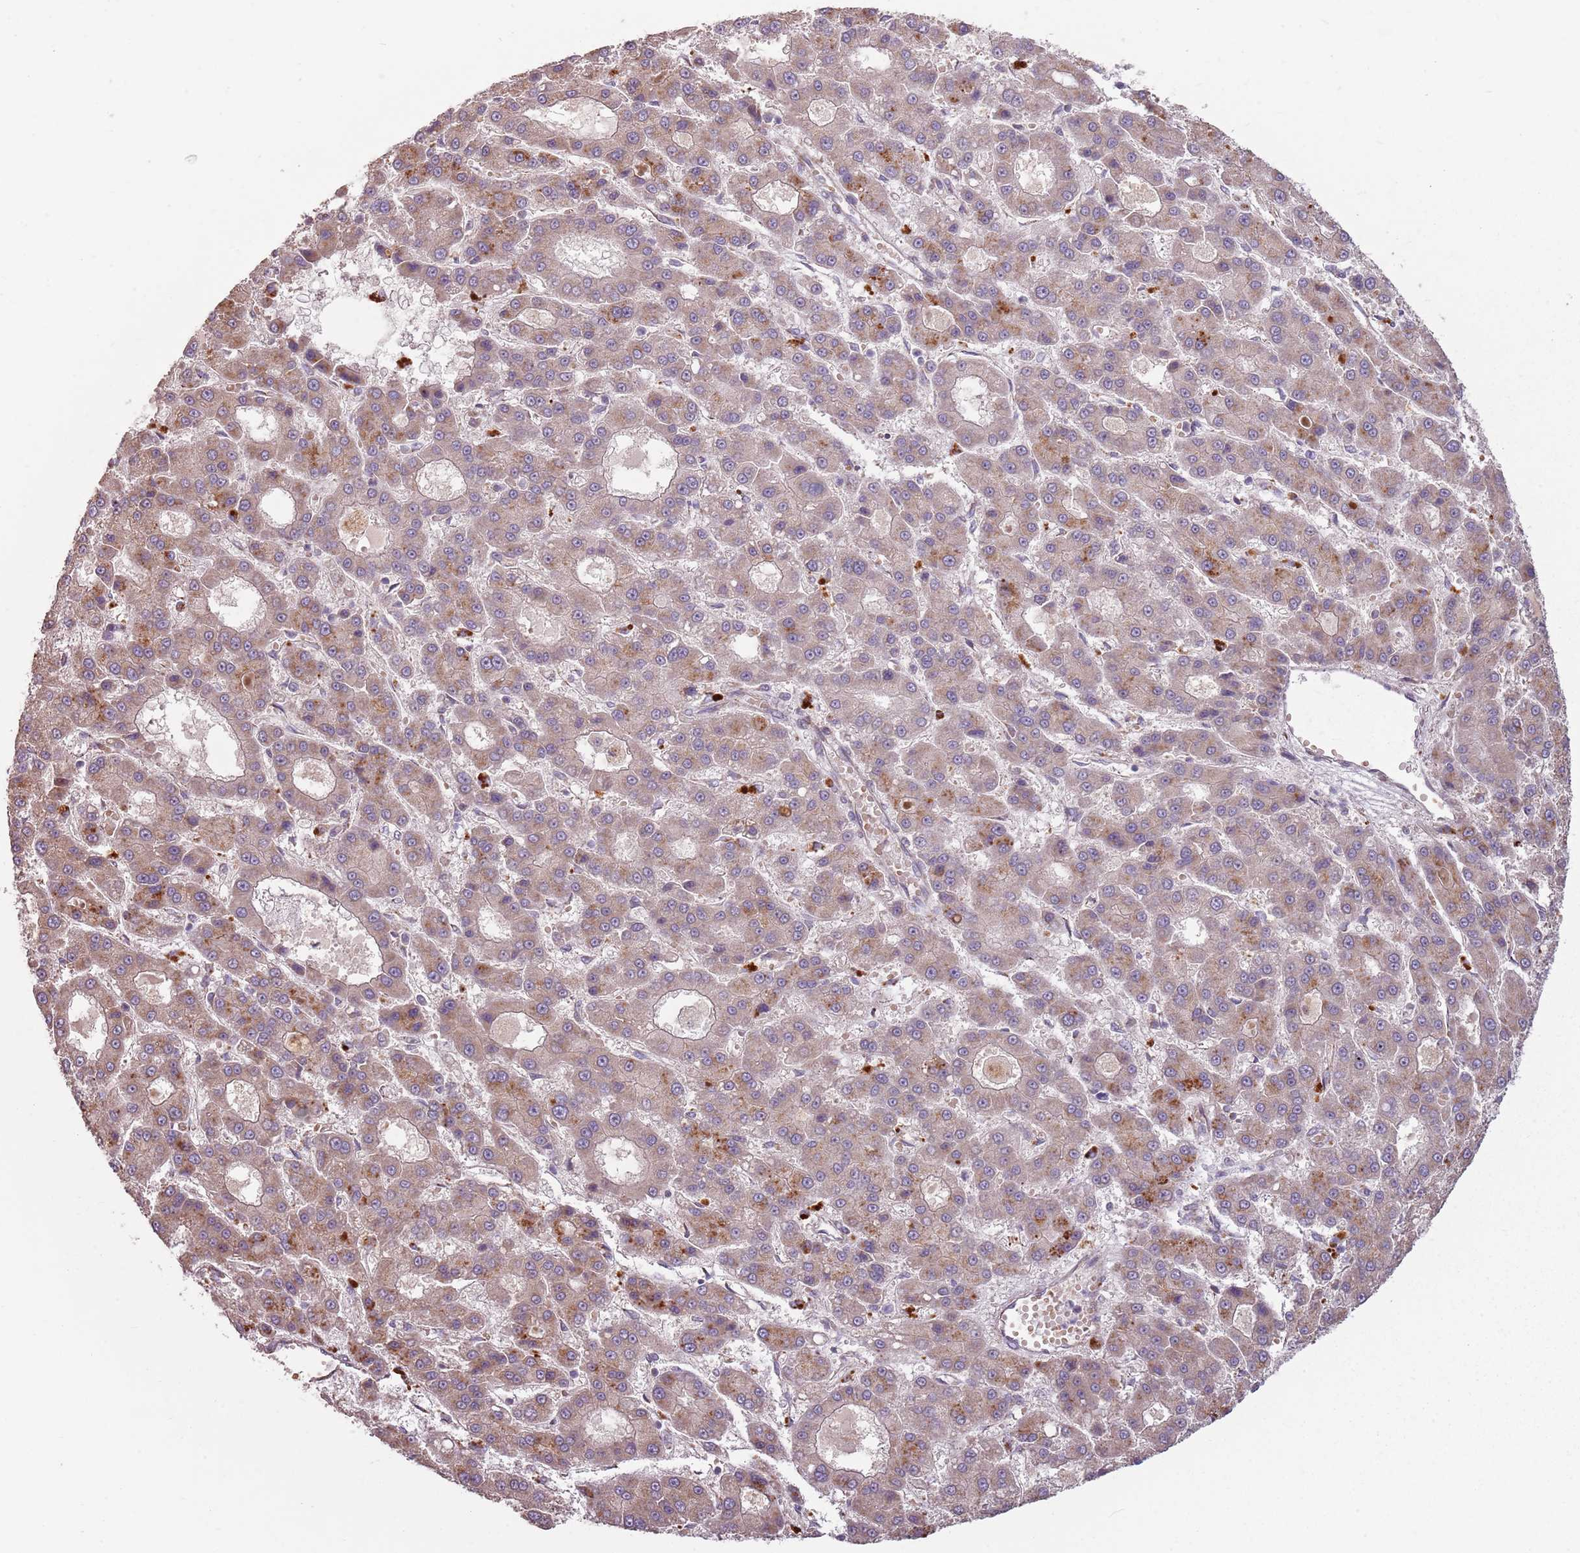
{"staining": {"intensity": "moderate", "quantity": ">75%", "location": "cytoplasmic/membranous"}, "tissue": "liver cancer", "cell_type": "Tumor cells", "image_type": "cancer", "snomed": [{"axis": "morphology", "description": "Carcinoma, Hepatocellular, NOS"}, {"axis": "topography", "description": "Liver"}], "caption": "A brown stain shows moderate cytoplasmic/membranous staining of a protein in hepatocellular carcinoma (liver) tumor cells. (DAB (3,3'-diaminobenzidine) = brown stain, brightfield microscopy at high magnification).", "gene": "ZNF530", "patient": {"sex": "male", "age": 70}}